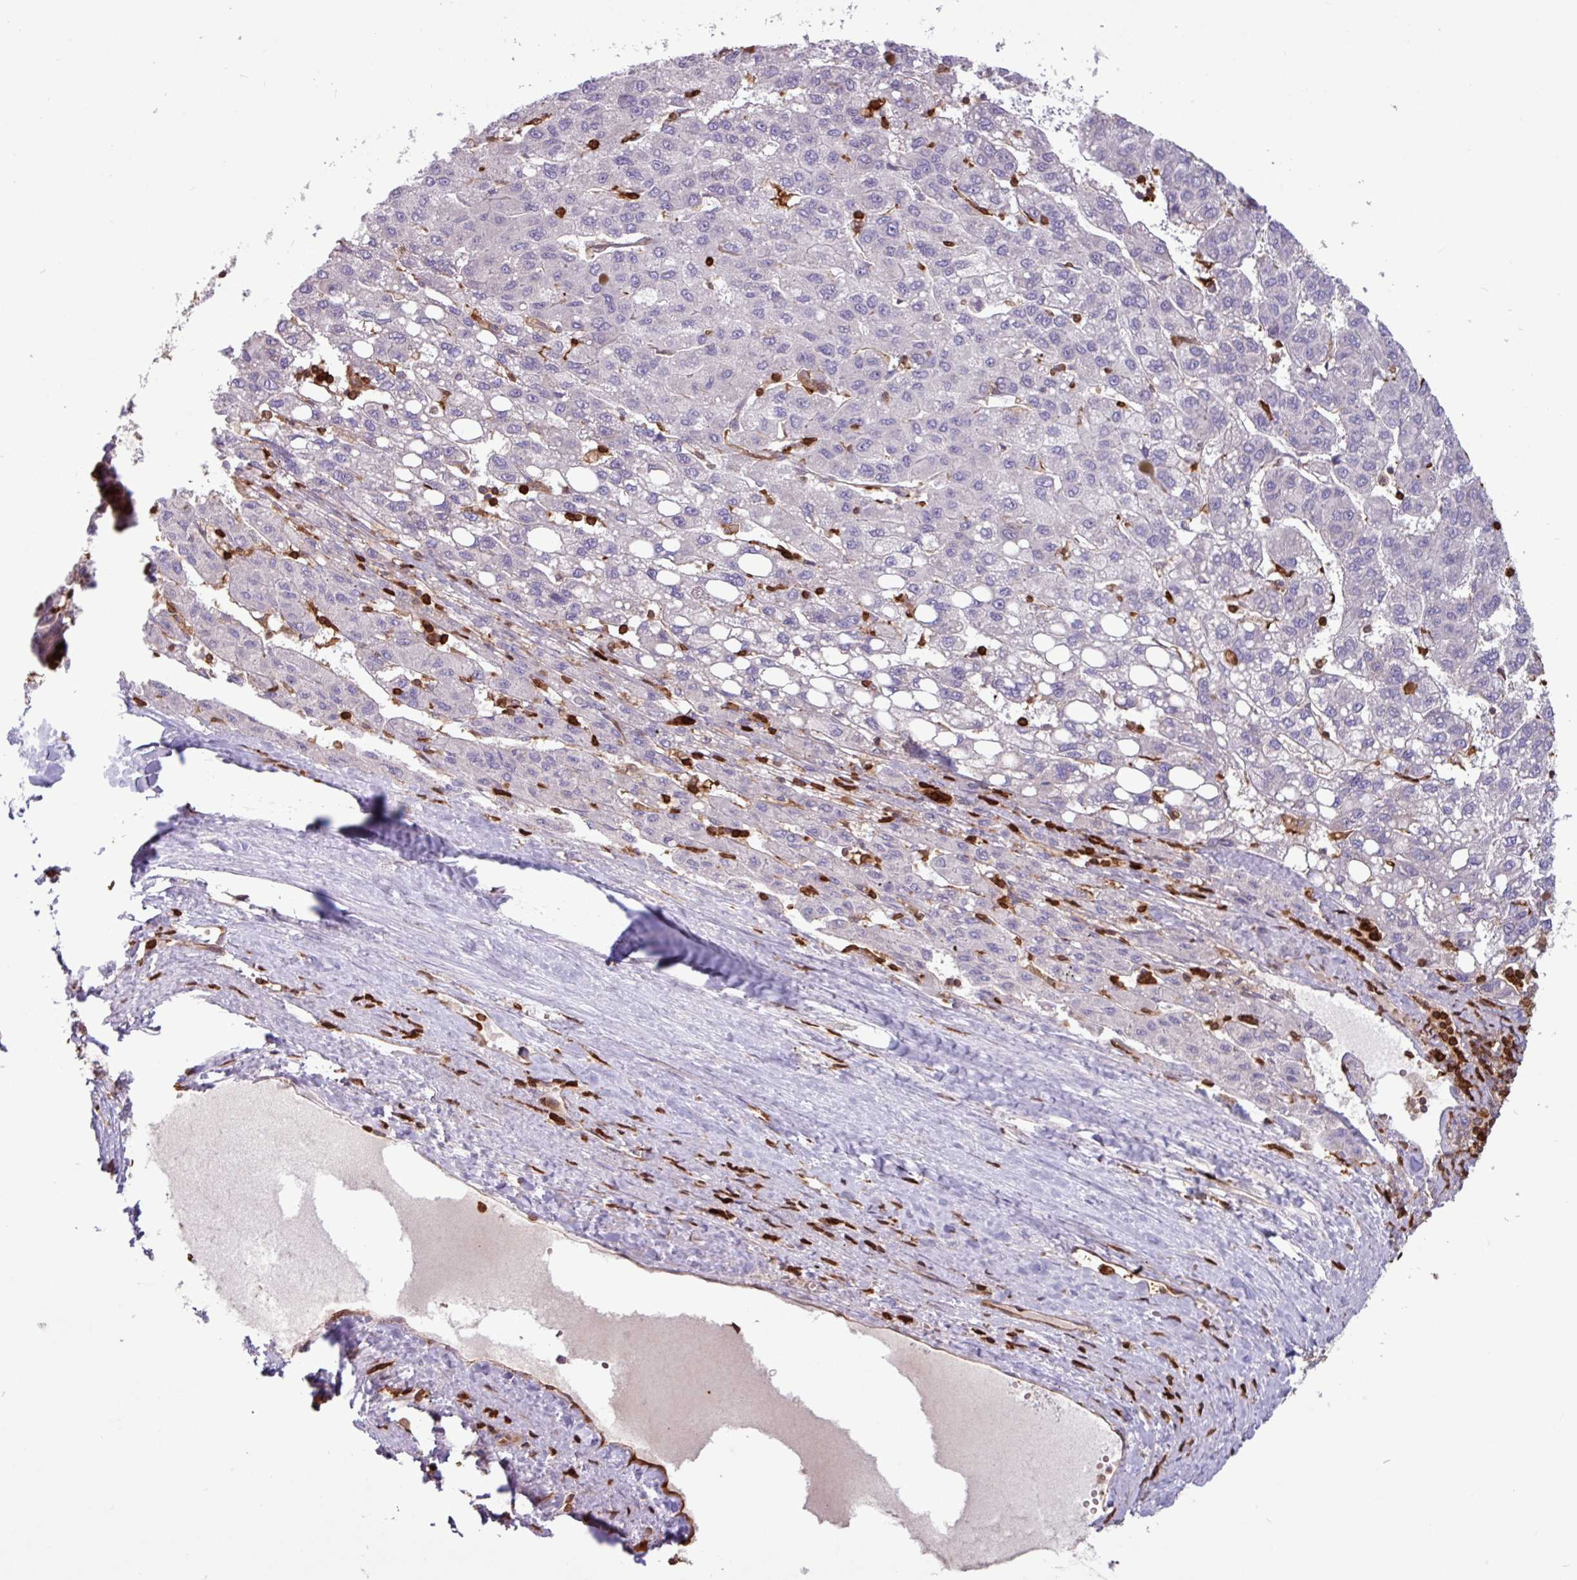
{"staining": {"intensity": "negative", "quantity": "none", "location": "none"}, "tissue": "liver cancer", "cell_type": "Tumor cells", "image_type": "cancer", "snomed": [{"axis": "morphology", "description": "Carcinoma, Hepatocellular, NOS"}, {"axis": "topography", "description": "Liver"}], "caption": "Immunohistochemistry (IHC) histopathology image of neoplastic tissue: liver hepatocellular carcinoma stained with DAB (3,3'-diaminobenzidine) reveals no significant protein expression in tumor cells.", "gene": "SEC61G", "patient": {"sex": "female", "age": 82}}